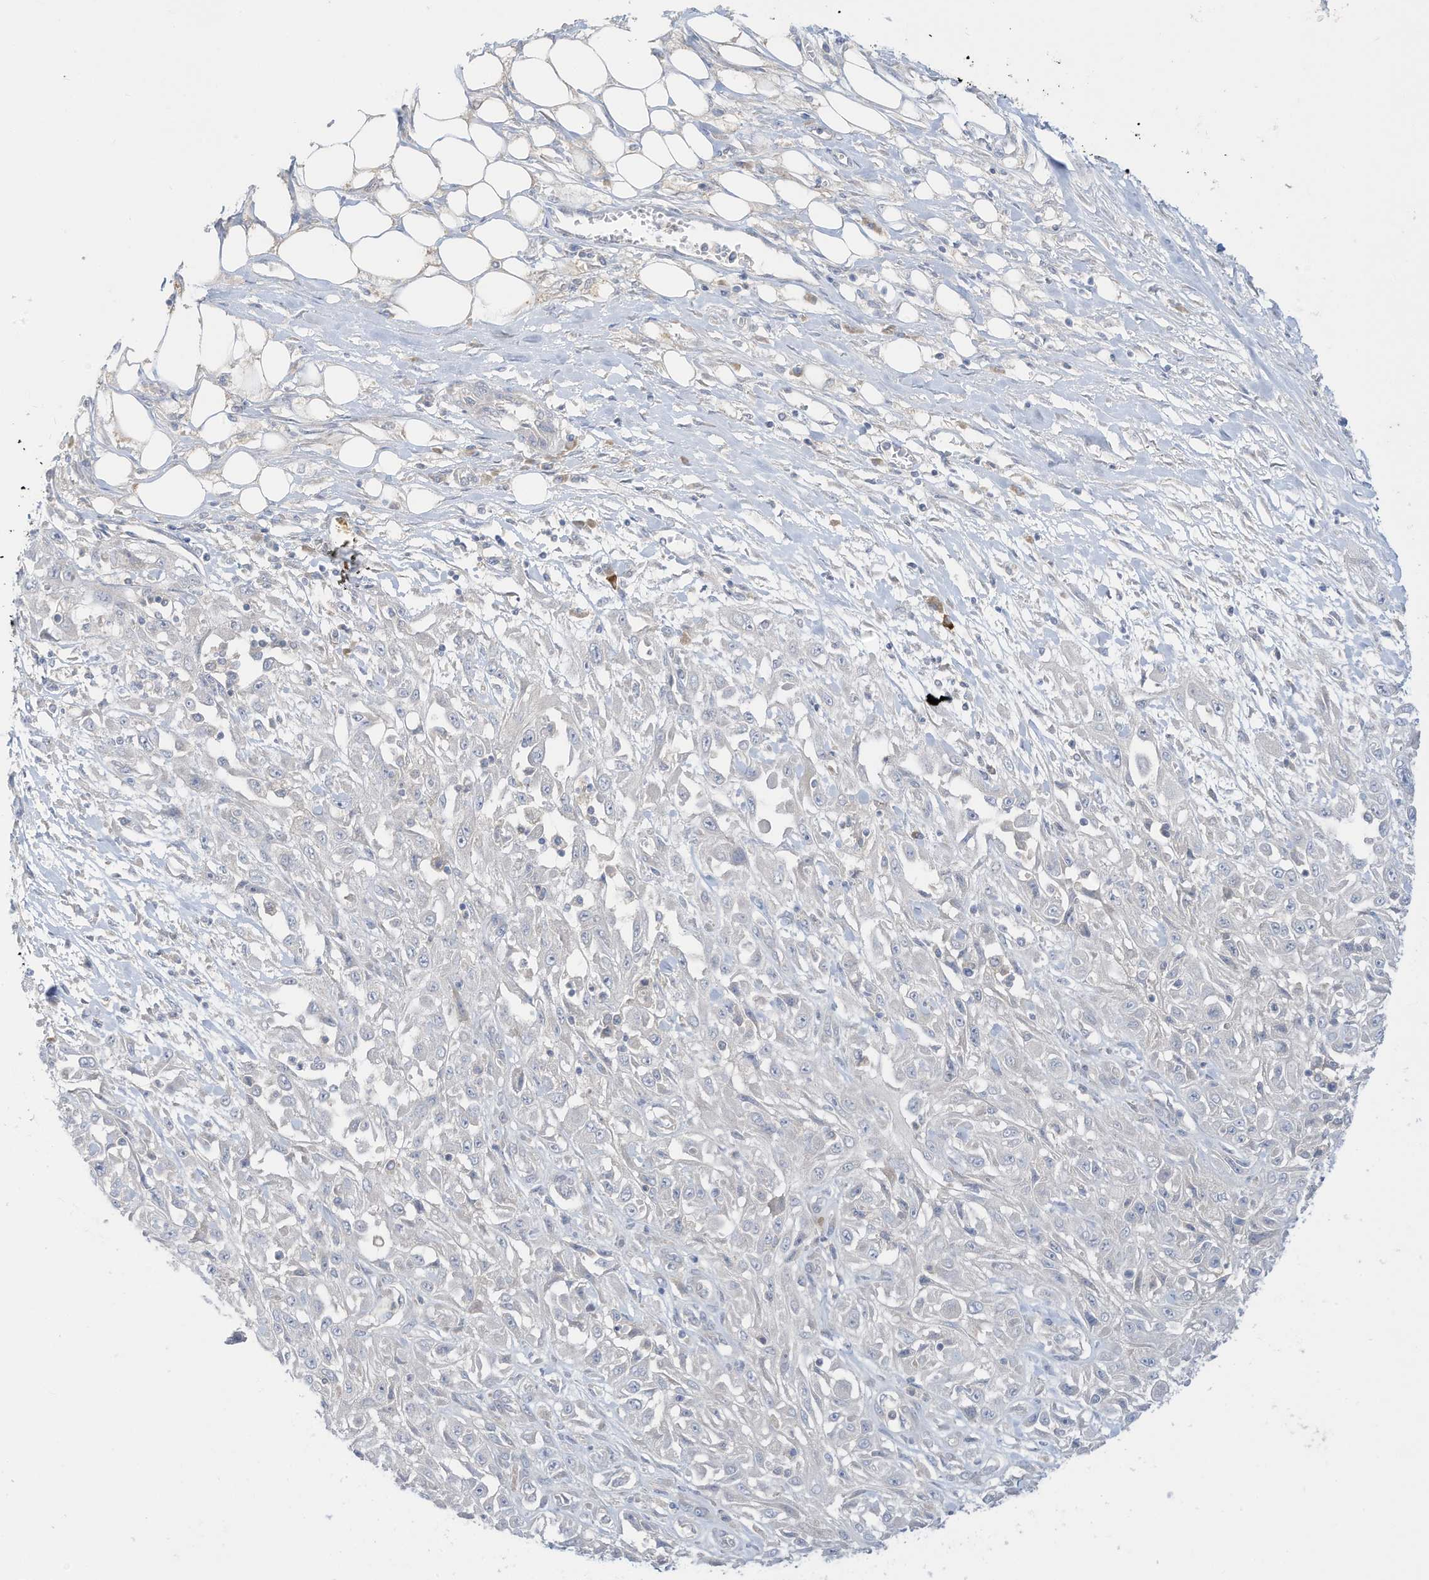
{"staining": {"intensity": "negative", "quantity": "none", "location": "none"}, "tissue": "skin cancer", "cell_type": "Tumor cells", "image_type": "cancer", "snomed": [{"axis": "morphology", "description": "Squamous cell carcinoma, NOS"}, {"axis": "morphology", "description": "Squamous cell carcinoma, metastatic, NOS"}, {"axis": "topography", "description": "Skin"}, {"axis": "topography", "description": "Lymph node"}], "caption": "The image reveals no staining of tumor cells in metastatic squamous cell carcinoma (skin).", "gene": "LRRN2", "patient": {"sex": "male", "age": 75}}